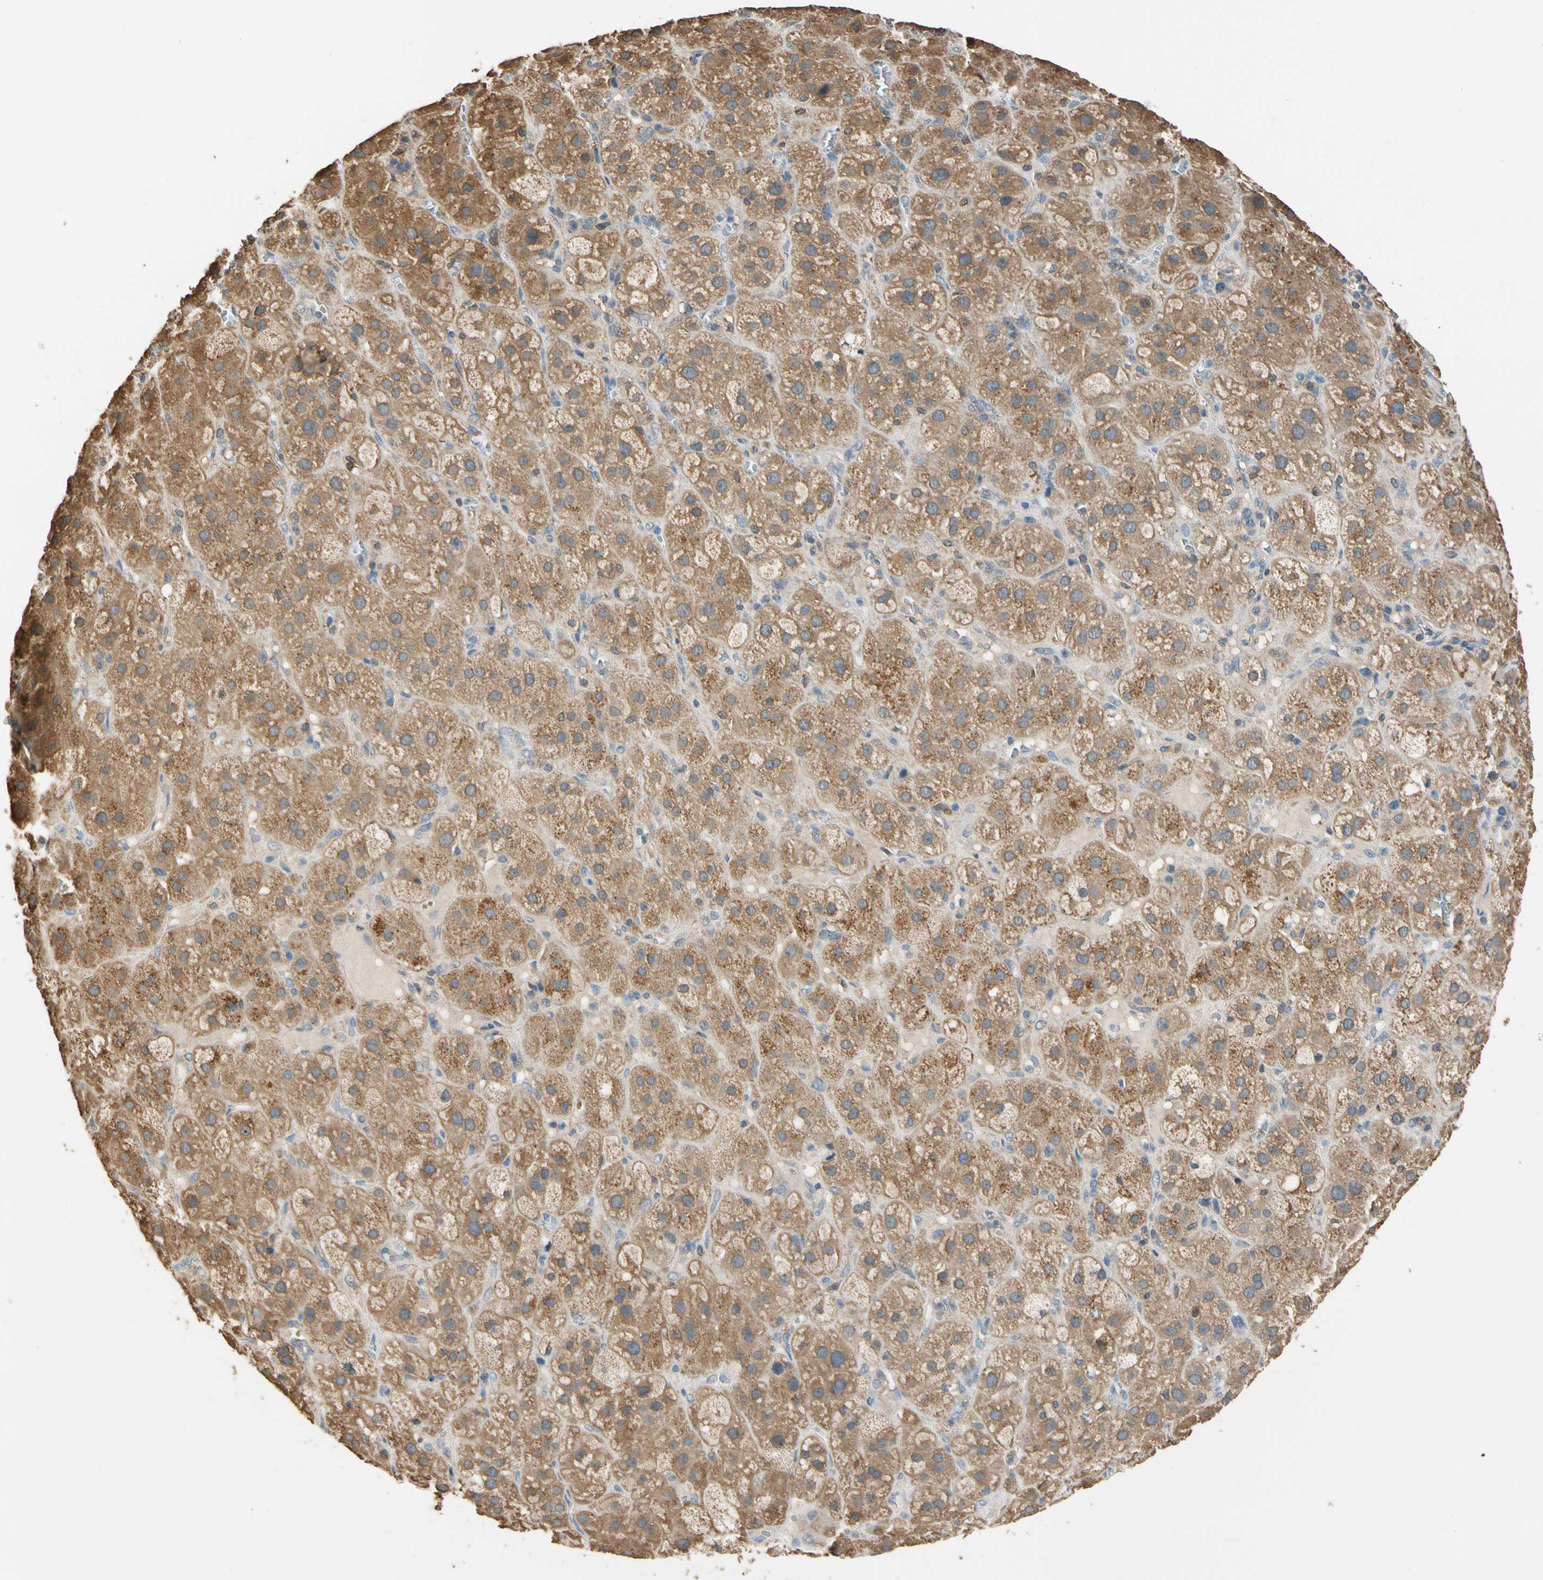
{"staining": {"intensity": "moderate", "quantity": ">75%", "location": "cytoplasmic/membranous"}, "tissue": "adrenal gland", "cell_type": "Glandular cells", "image_type": "normal", "snomed": [{"axis": "morphology", "description": "Normal tissue, NOS"}, {"axis": "topography", "description": "Adrenal gland"}], "caption": "Moderate cytoplasmic/membranous staining is present in approximately >75% of glandular cells in normal adrenal gland. The protein of interest is shown in brown color, while the nuclei are stained blue.", "gene": "CDH6", "patient": {"sex": "female", "age": 47}}